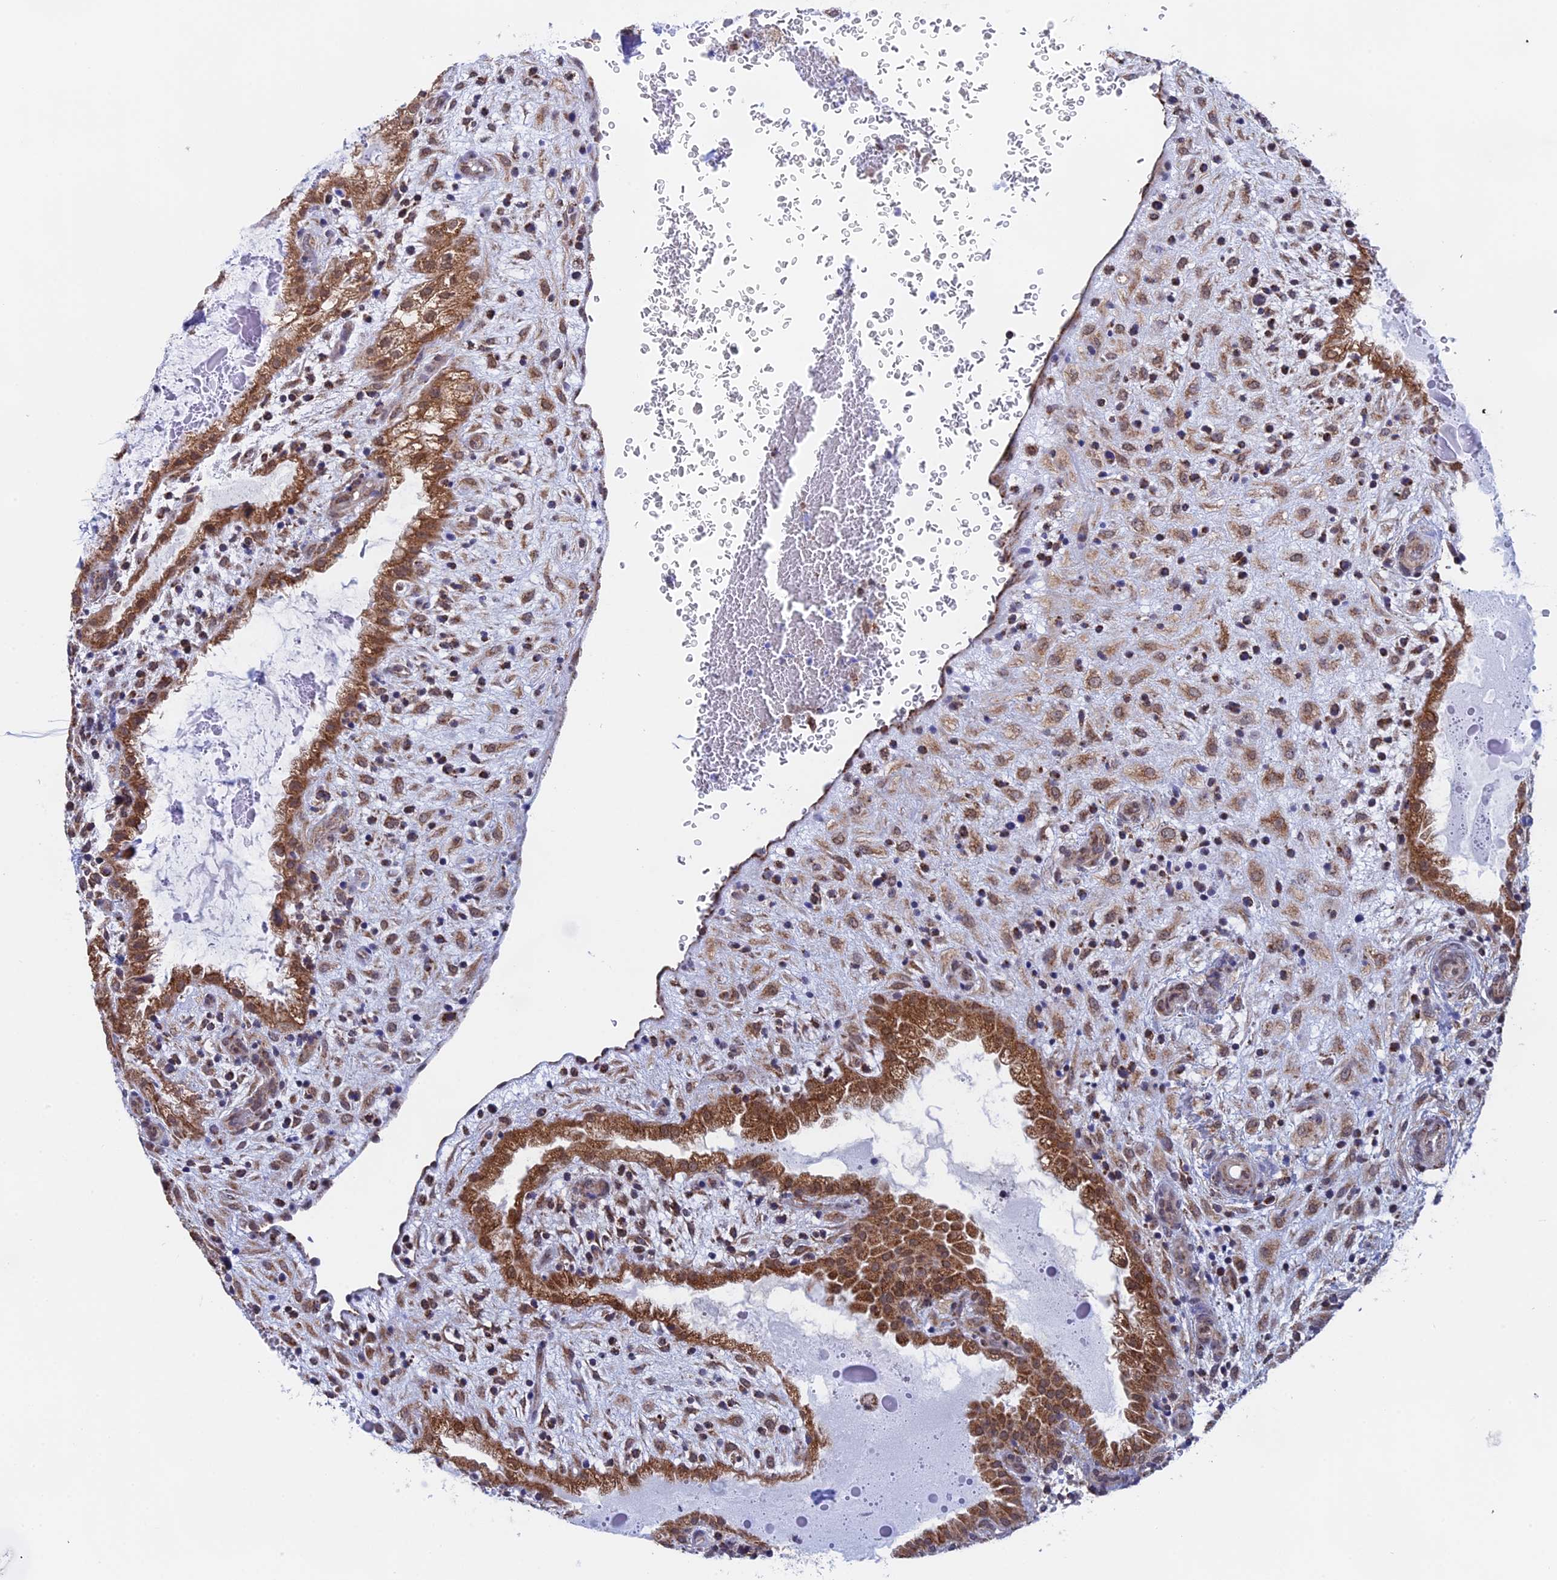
{"staining": {"intensity": "moderate", "quantity": ">75%", "location": "cytoplasmic/membranous"}, "tissue": "placenta", "cell_type": "Decidual cells", "image_type": "normal", "snomed": [{"axis": "morphology", "description": "Normal tissue, NOS"}, {"axis": "topography", "description": "Placenta"}], "caption": "Benign placenta shows moderate cytoplasmic/membranous staining in about >75% of decidual cells, visualized by immunohistochemistry.", "gene": "CDC16", "patient": {"sex": "female", "age": 35}}